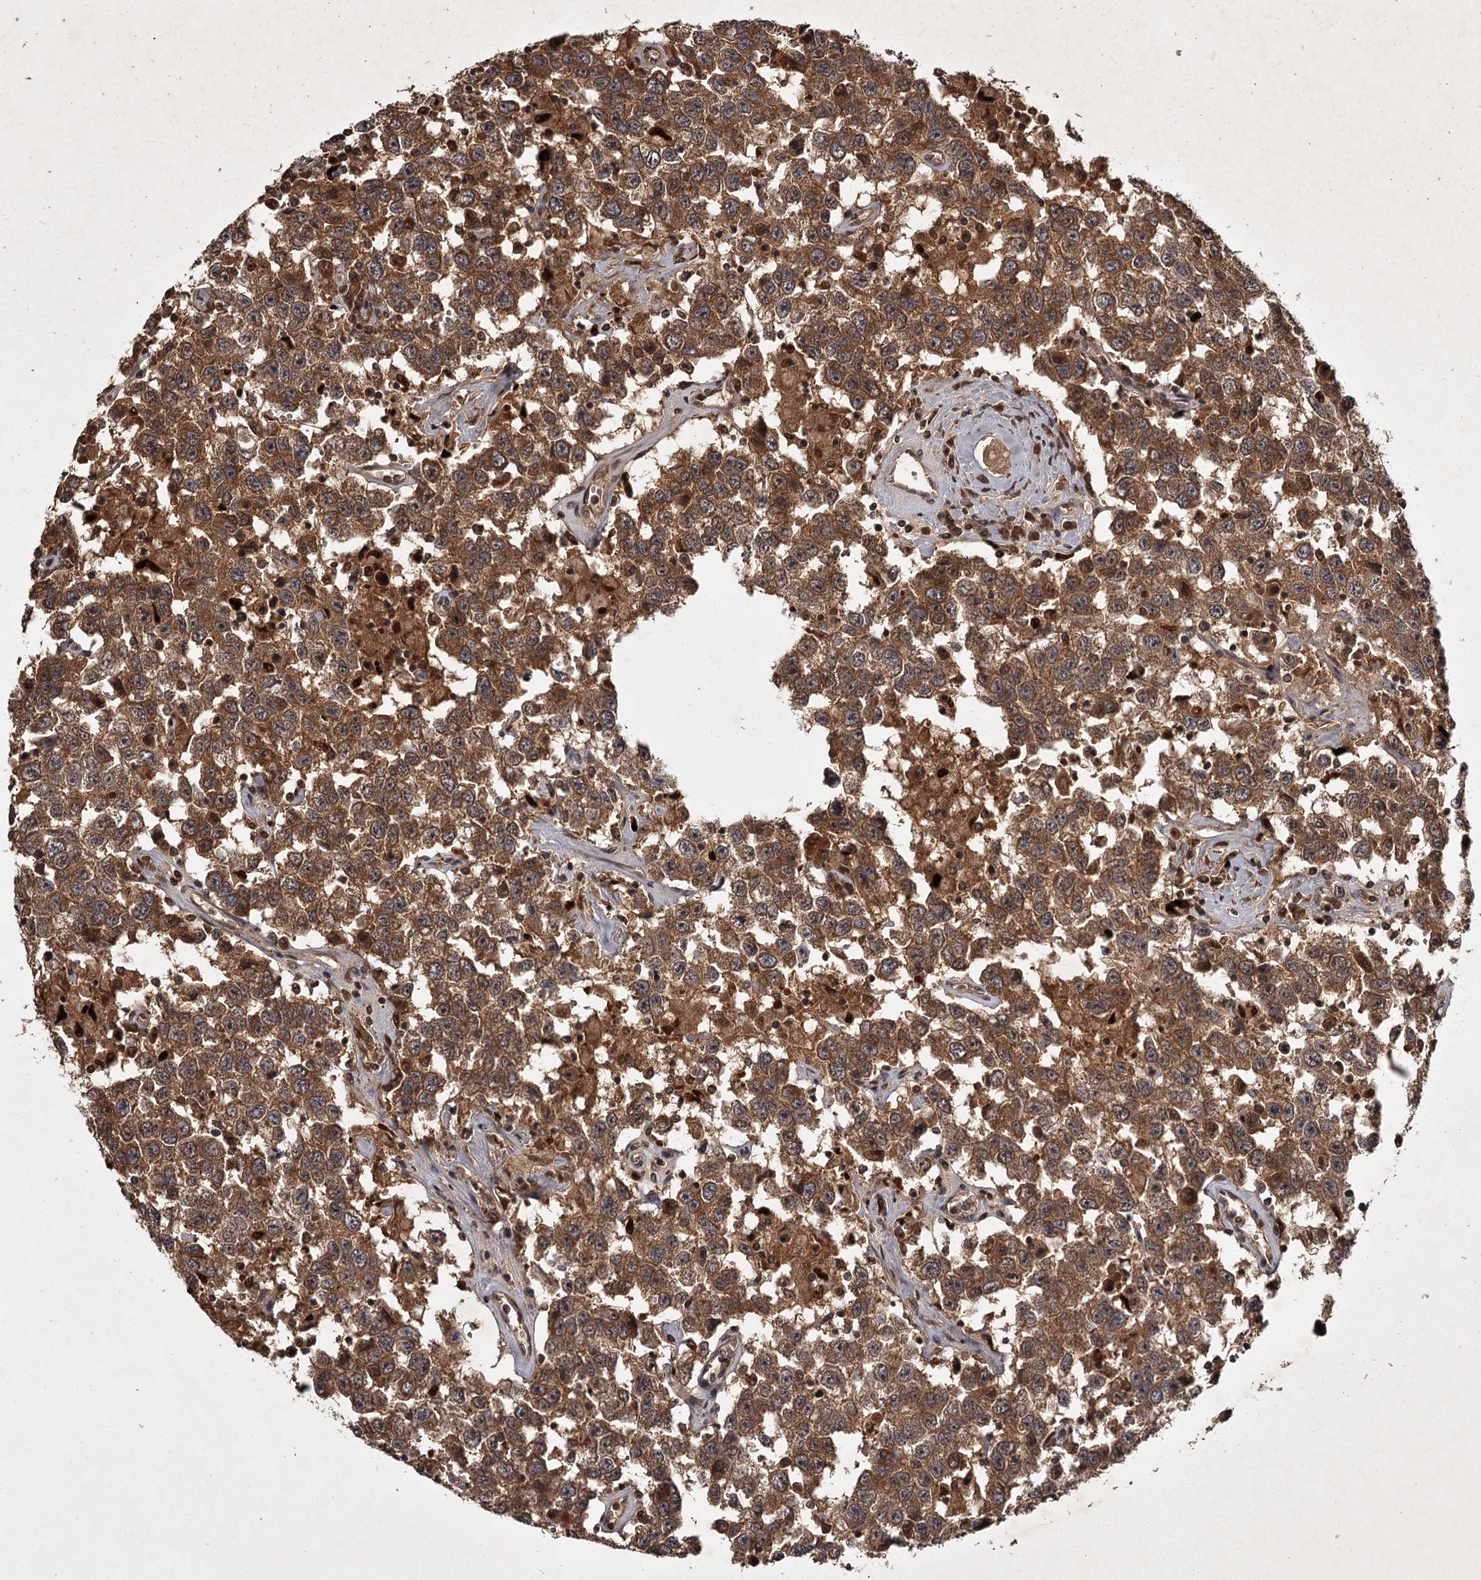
{"staining": {"intensity": "strong", "quantity": ">75%", "location": "cytoplasmic/membranous"}, "tissue": "testis cancer", "cell_type": "Tumor cells", "image_type": "cancer", "snomed": [{"axis": "morphology", "description": "Seminoma, NOS"}, {"axis": "topography", "description": "Testis"}], "caption": "This is an image of immunohistochemistry staining of testis cancer (seminoma), which shows strong expression in the cytoplasmic/membranous of tumor cells.", "gene": "TBC1D23", "patient": {"sex": "male", "age": 41}}